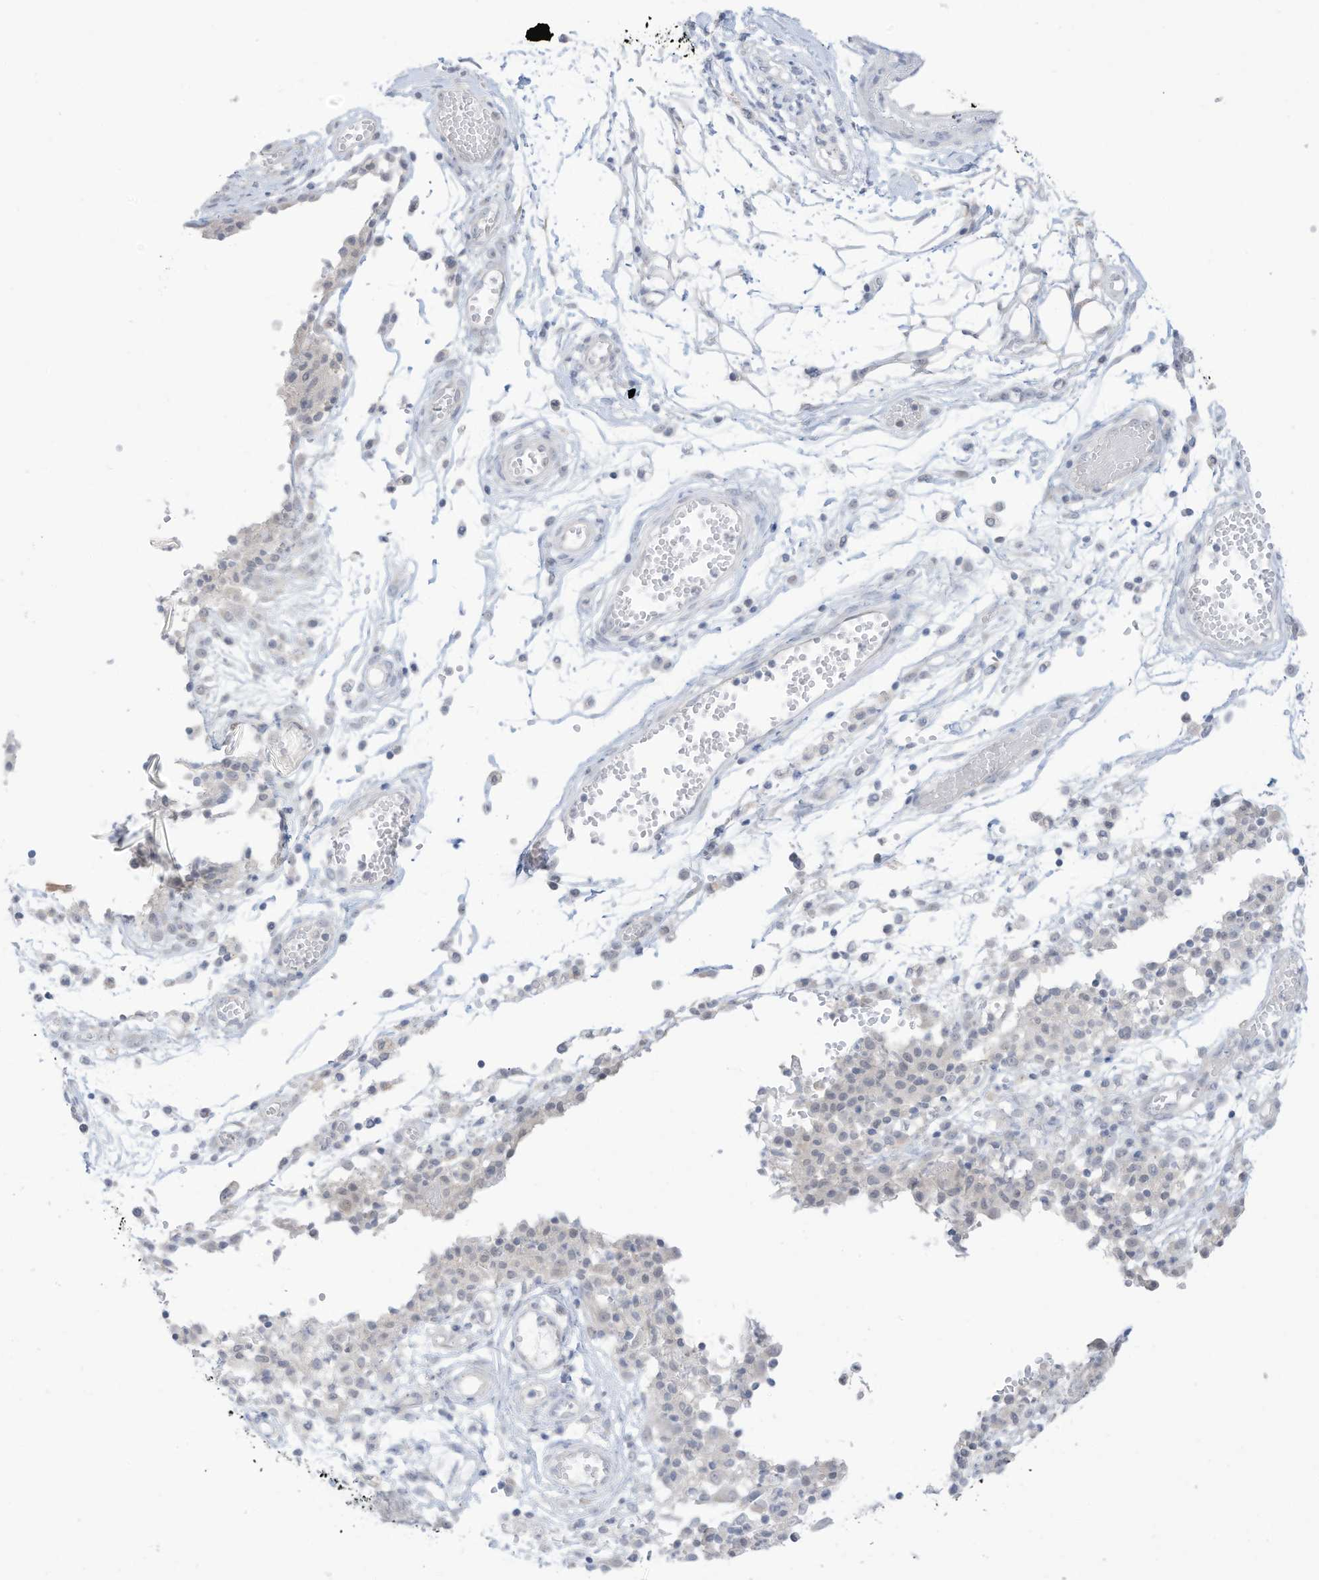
{"staining": {"intensity": "negative", "quantity": "none", "location": "none"}, "tissue": "ovarian cancer", "cell_type": "Tumor cells", "image_type": "cancer", "snomed": [{"axis": "morphology", "description": "Carcinoma, endometroid"}, {"axis": "topography", "description": "Ovary"}], "caption": "Tumor cells are negative for protein expression in human ovarian cancer.", "gene": "OGT", "patient": {"sex": "female", "age": 42}}